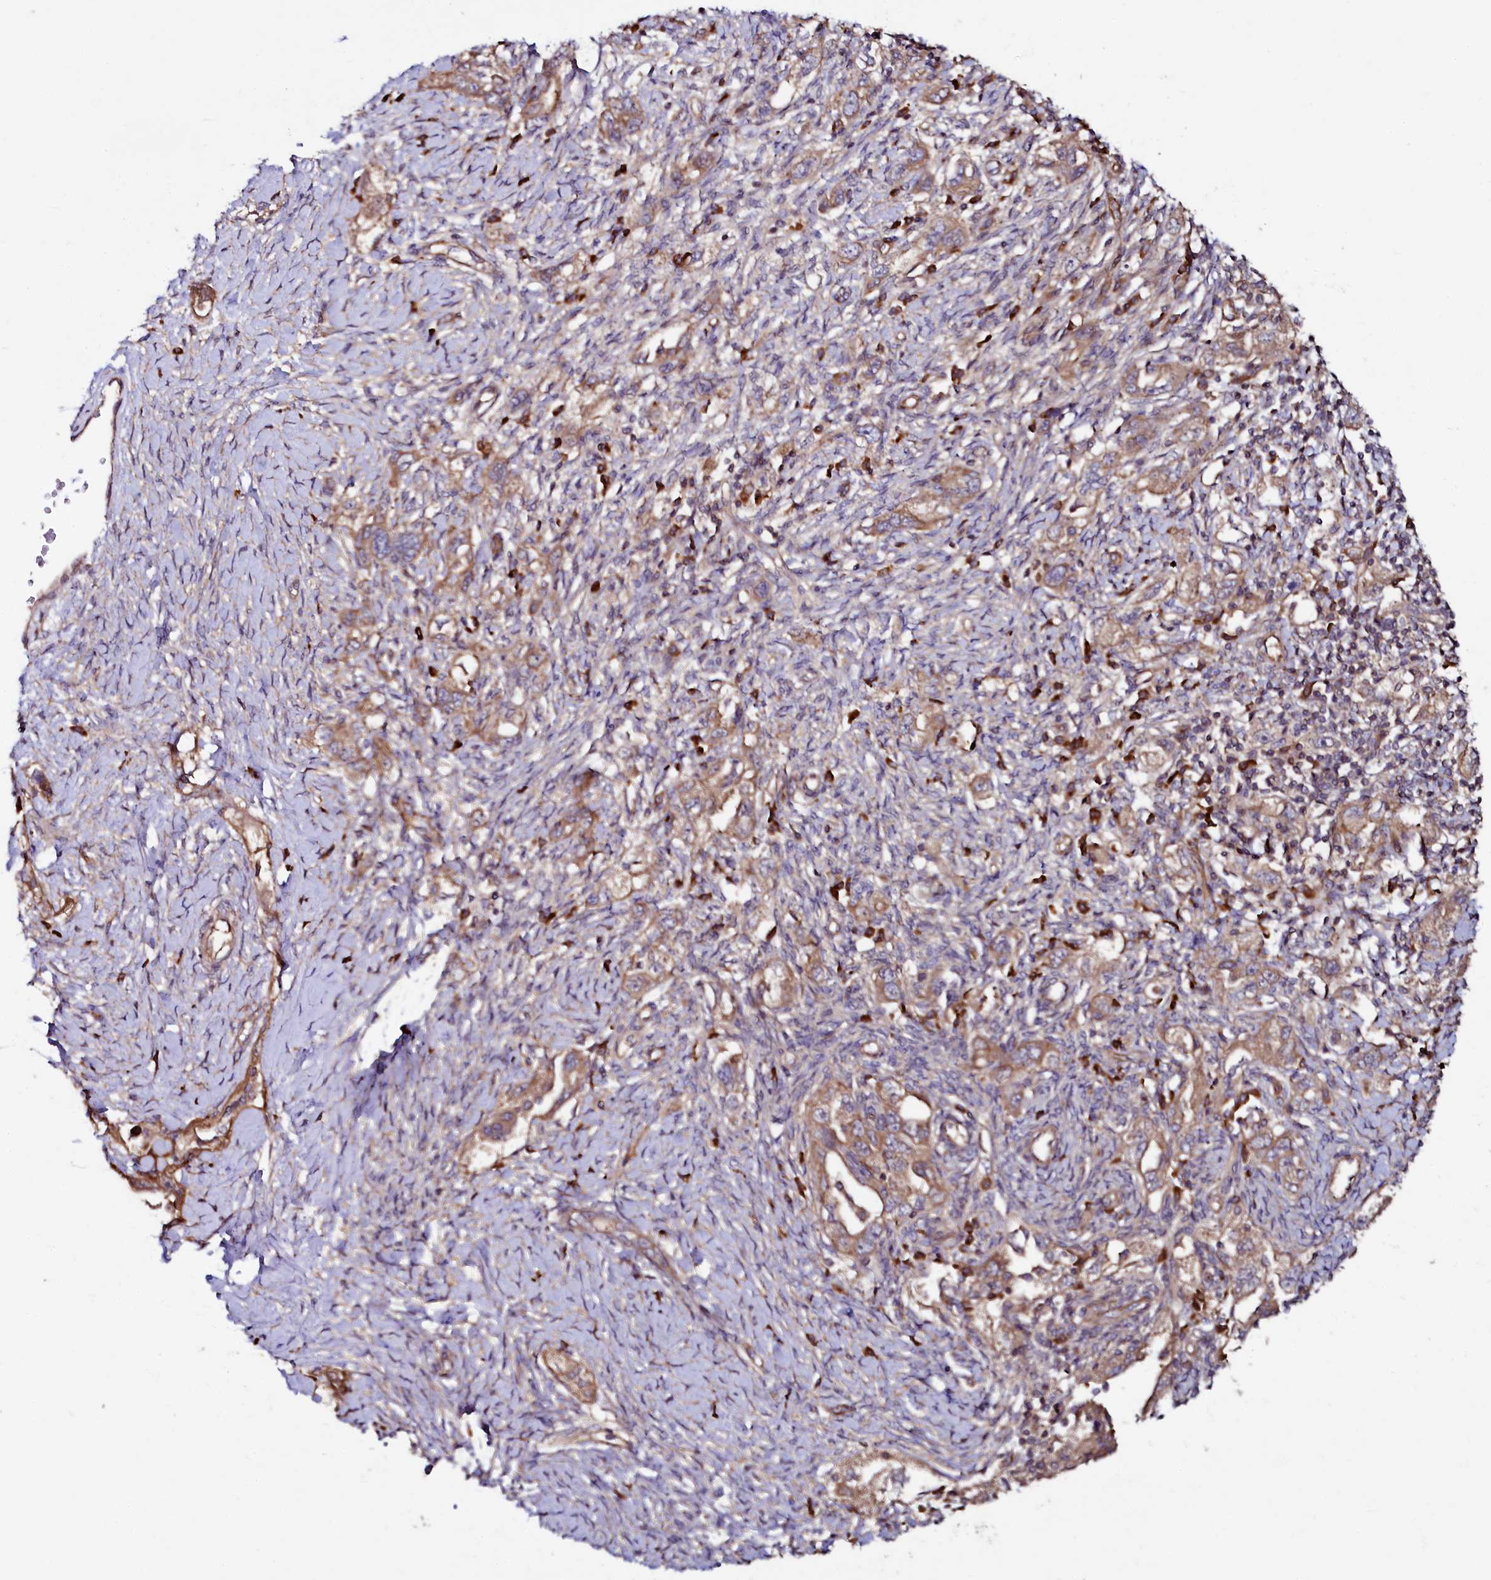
{"staining": {"intensity": "moderate", "quantity": ">75%", "location": "cytoplasmic/membranous"}, "tissue": "ovarian cancer", "cell_type": "Tumor cells", "image_type": "cancer", "snomed": [{"axis": "morphology", "description": "Carcinoma, NOS"}, {"axis": "morphology", "description": "Cystadenocarcinoma, serous, NOS"}, {"axis": "topography", "description": "Ovary"}], "caption": "DAB (3,3'-diaminobenzidine) immunohistochemical staining of human ovarian cancer (serous cystadenocarcinoma) demonstrates moderate cytoplasmic/membranous protein positivity in about >75% of tumor cells.", "gene": "USPL1", "patient": {"sex": "female", "age": 69}}